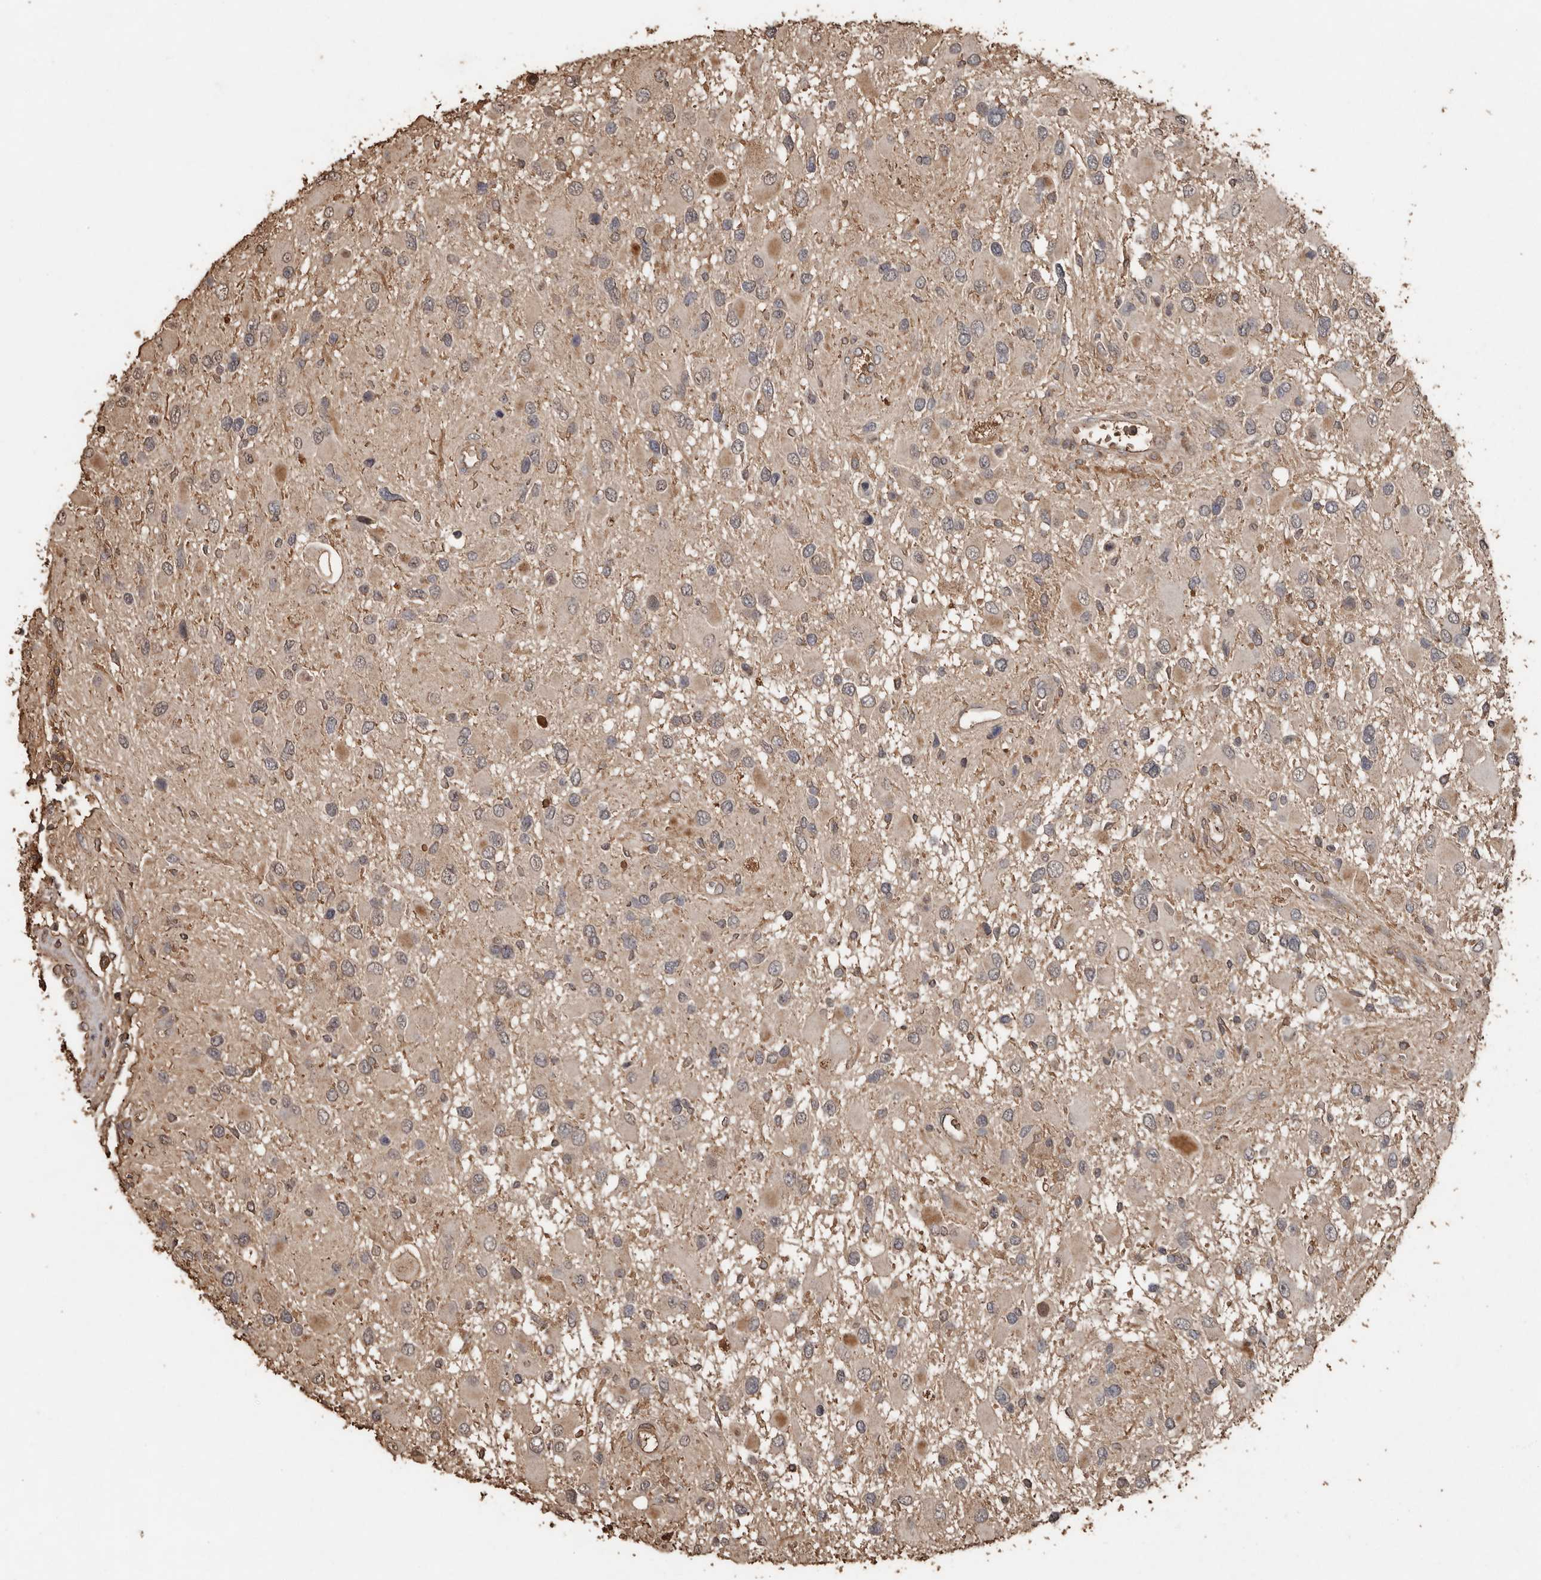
{"staining": {"intensity": "weak", "quantity": "25%-75%", "location": "cytoplasmic/membranous"}, "tissue": "glioma", "cell_type": "Tumor cells", "image_type": "cancer", "snomed": [{"axis": "morphology", "description": "Glioma, malignant, High grade"}, {"axis": "topography", "description": "Brain"}], "caption": "A low amount of weak cytoplasmic/membranous positivity is appreciated in approximately 25%-75% of tumor cells in high-grade glioma (malignant) tissue. The protein of interest is stained brown, and the nuclei are stained in blue (DAB (3,3'-diaminobenzidine) IHC with brightfield microscopy, high magnification).", "gene": "RANBP17", "patient": {"sex": "male", "age": 53}}